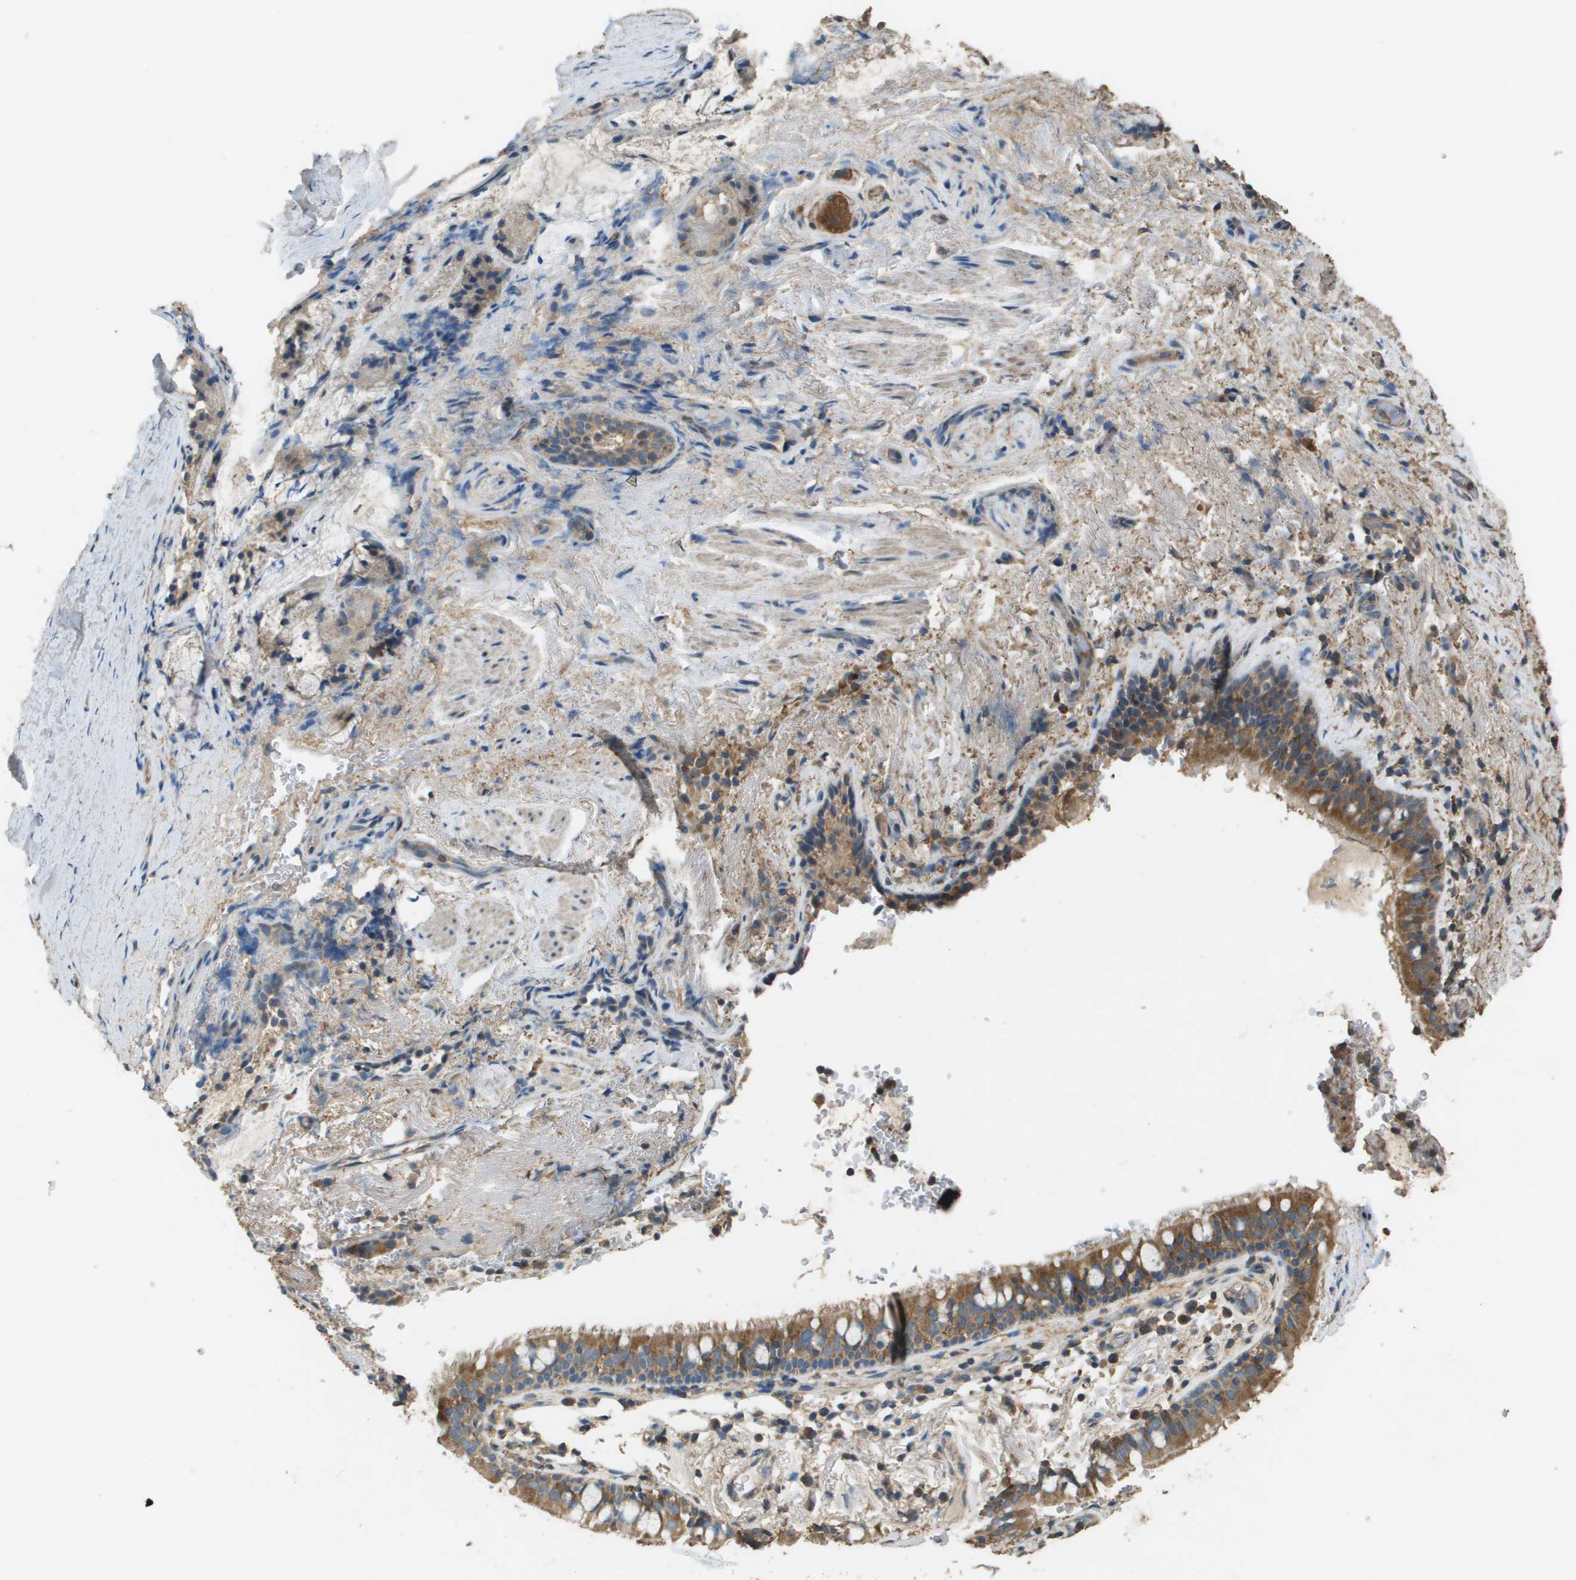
{"staining": {"intensity": "moderate", "quantity": ">75%", "location": "cytoplasmic/membranous"}, "tissue": "bronchus", "cell_type": "Respiratory epithelial cells", "image_type": "normal", "snomed": [{"axis": "morphology", "description": "Normal tissue, NOS"}, {"axis": "morphology", "description": "Inflammation, NOS"}, {"axis": "topography", "description": "Cartilage tissue"}, {"axis": "topography", "description": "Bronchus"}], "caption": "IHC (DAB) staining of normal human bronchus shows moderate cytoplasmic/membranous protein staining in about >75% of respiratory epithelial cells.", "gene": "MS4A7", "patient": {"sex": "male", "age": 77}}